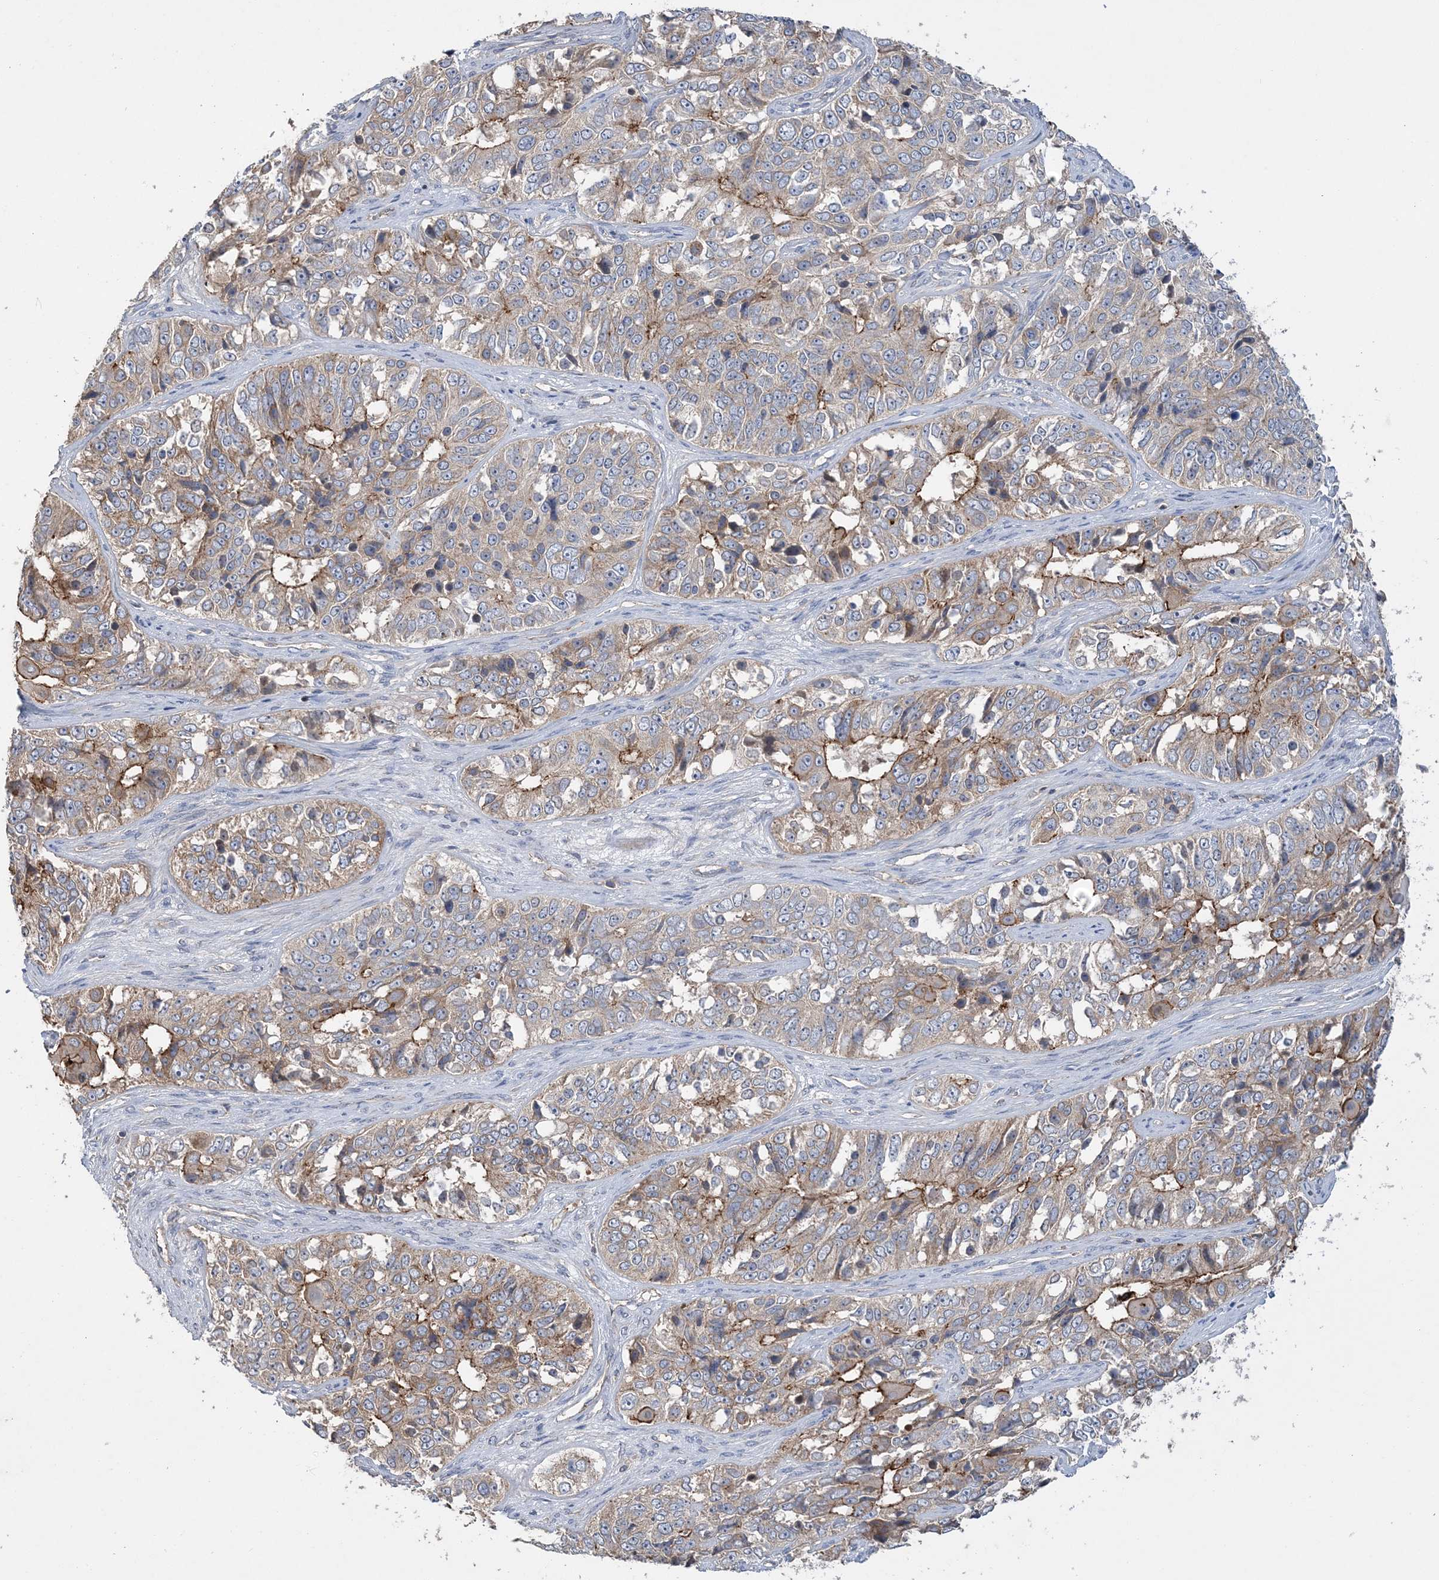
{"staining": {"intensity": "moderate", "quantity": "25%-75%", "location": "cytoplasmic/membranous"}, "tissue": "ovarian cancer", "cell_type": "Tumor cells", "image_type": "cancer", "snomed": [{"axis": "morphology", "description": "Carcinoma, endometroid"}, {"axis": "topography", "description": "Ovary"}], "caption": "Immunohistochemical staining of human ovarian cancer (endometroid carcinoma) demonstrates medium levels of moderate cytoplasmic/membranous protein positivity in approximately 25%-75% of tumor cells. (DAB (3,3'-diaminobenzidine) = brown stain, brightfield microscopy at high magnification).", "gene": "PIGC", "patient": {"sex": "female", "age": 51}}